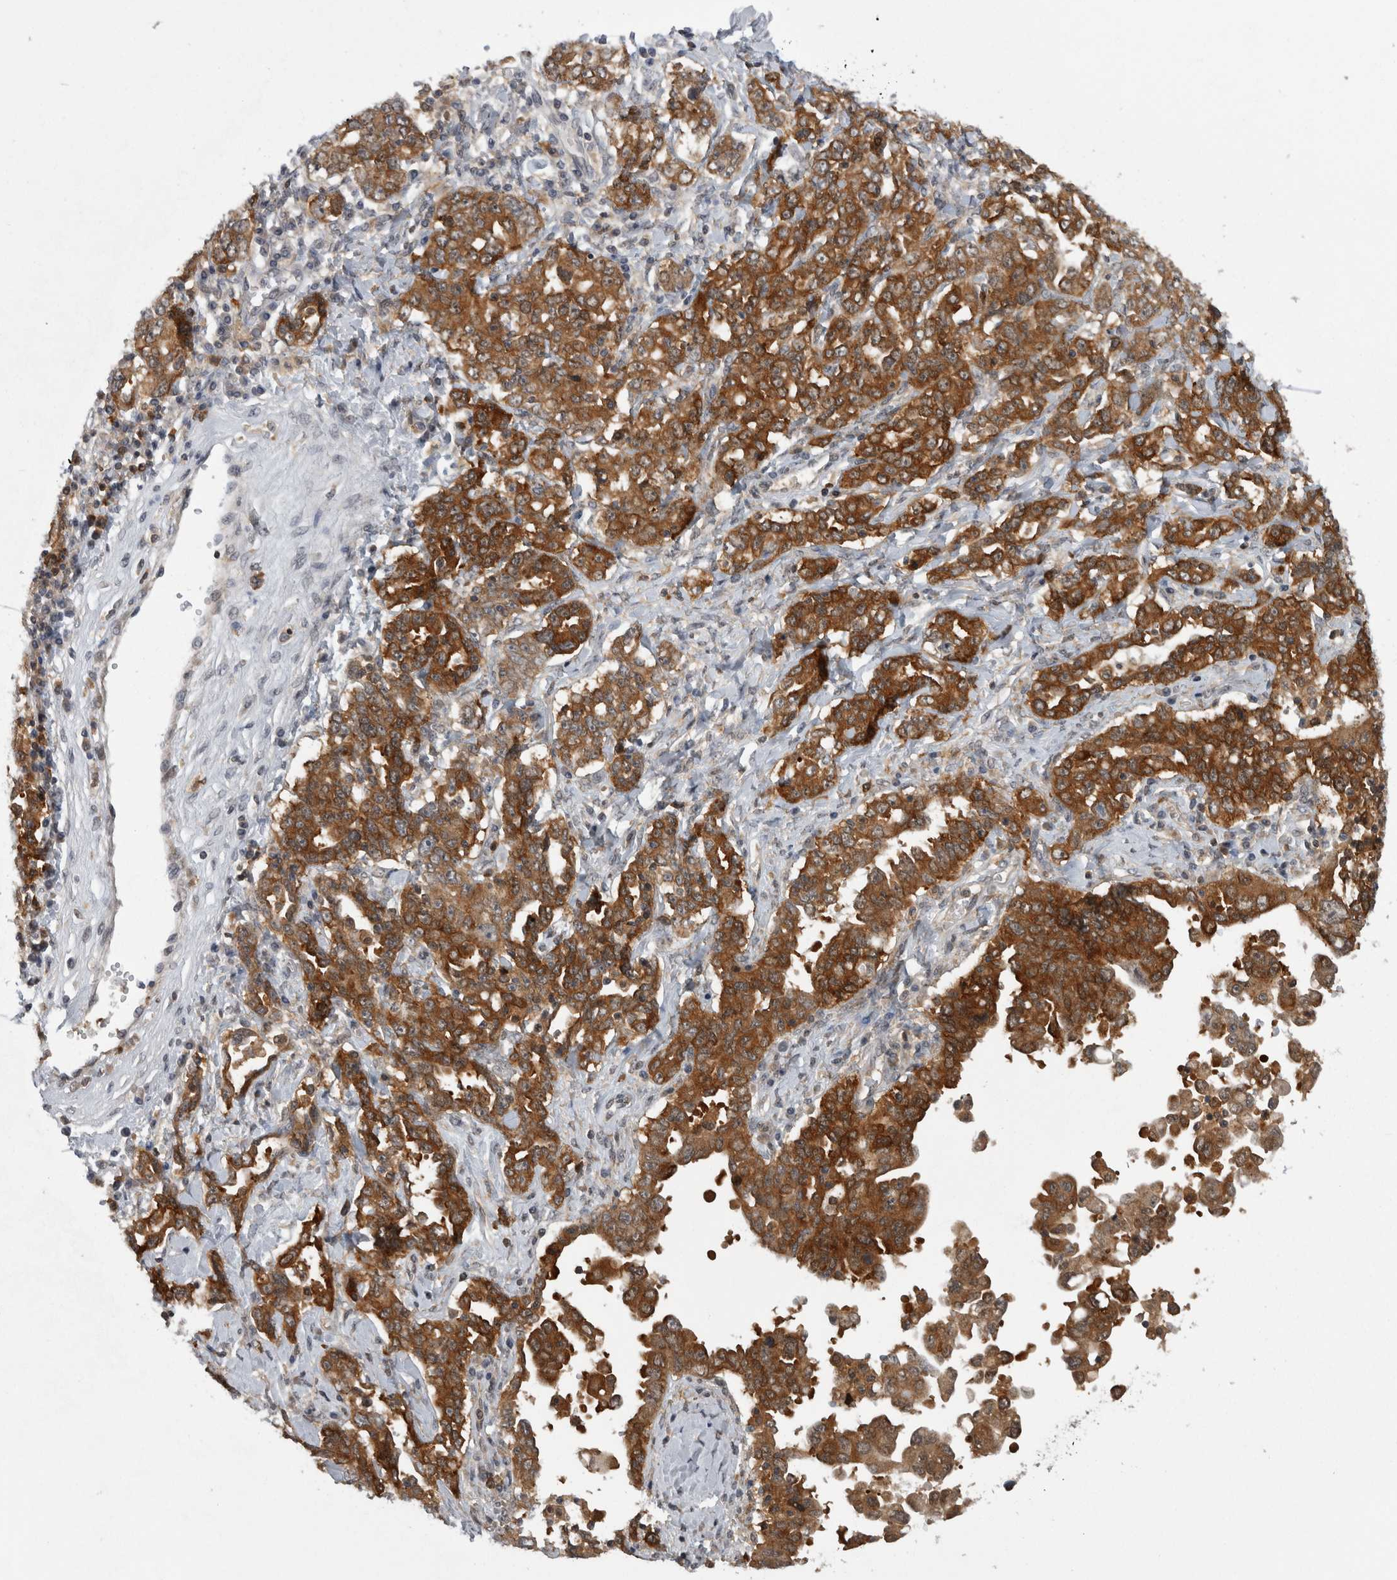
{"staining": {"intensity": "strong", "quantity": ">75%", "location": "cytoplasmic/membranous"}, "tissue": "ovarian cancer", "cell_type": "Tumor cells", "image_type": "cancer", "snomed": [{"axis": "morphology", "description": "Carcinoma, endometroid"}, {"axis": "topography", "description": "Ovary"}], "caption": "Ovarian cancer (endometroid carcinoma) tissue demonstrates strong cytoplasmic/membranous staining in approximately >75% of tumor cells Immunohistochemistry stains the protein in brown and the nuclei are stained blue.", "gene": "CACYBP", "patient": {"sex": "female", "age": 62}}